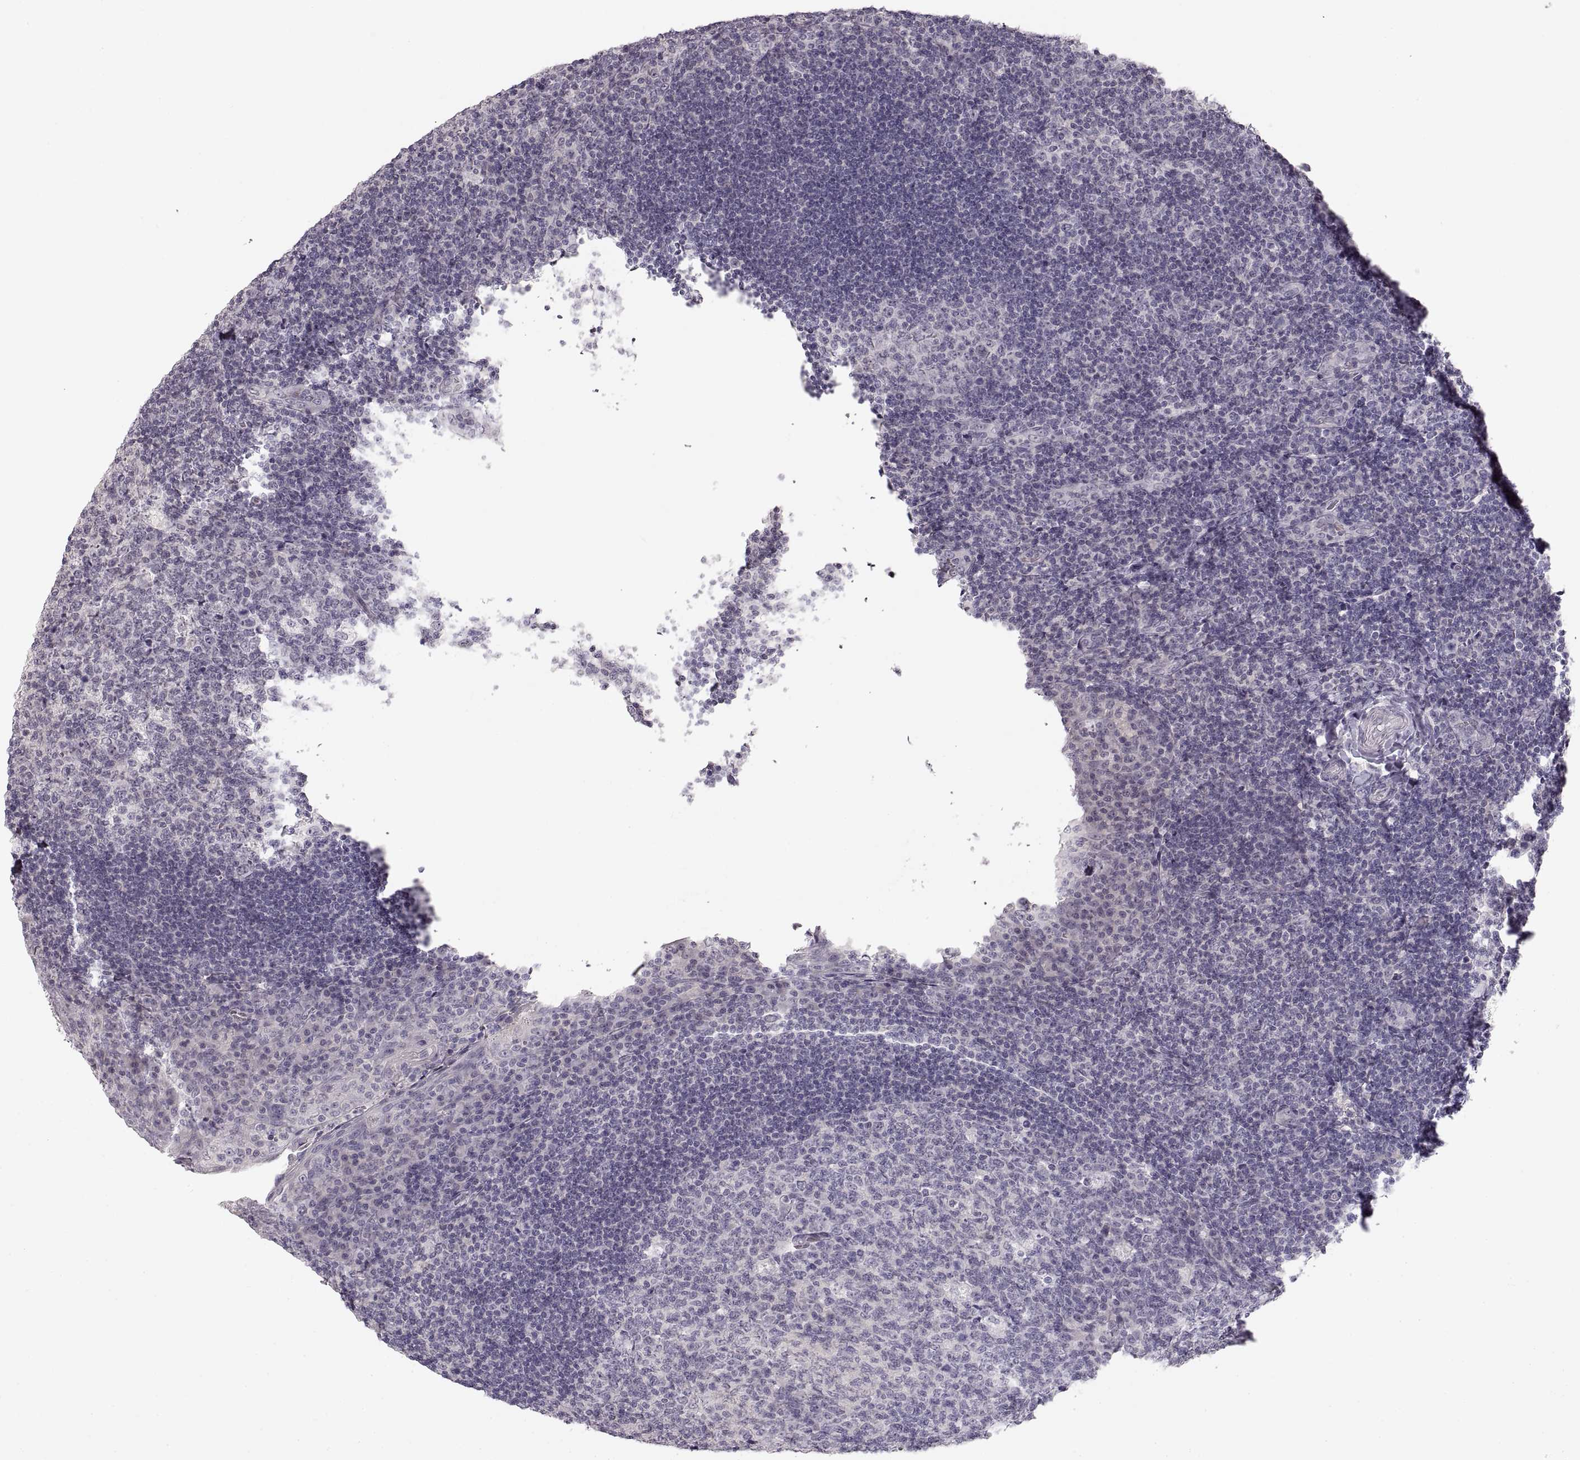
{"staining": {"intensity": "negative", "quantity": "none", "location": "none"}, "tissue": "tonsil", "cell_type": "Germinal center cells", "image_type": "normal", "snomed": [{"axis": "morphology", "description": "Normal tissue, NOS"}, {"axis": "topography", "description": "Tonsil"}], "caption": "An IHC histopathology image of benign tonsil is shown. There is no staining in germinal center cells of tonsil.", "gene": "PCSK2", "patient": {"sex": "male", "age": 17}}